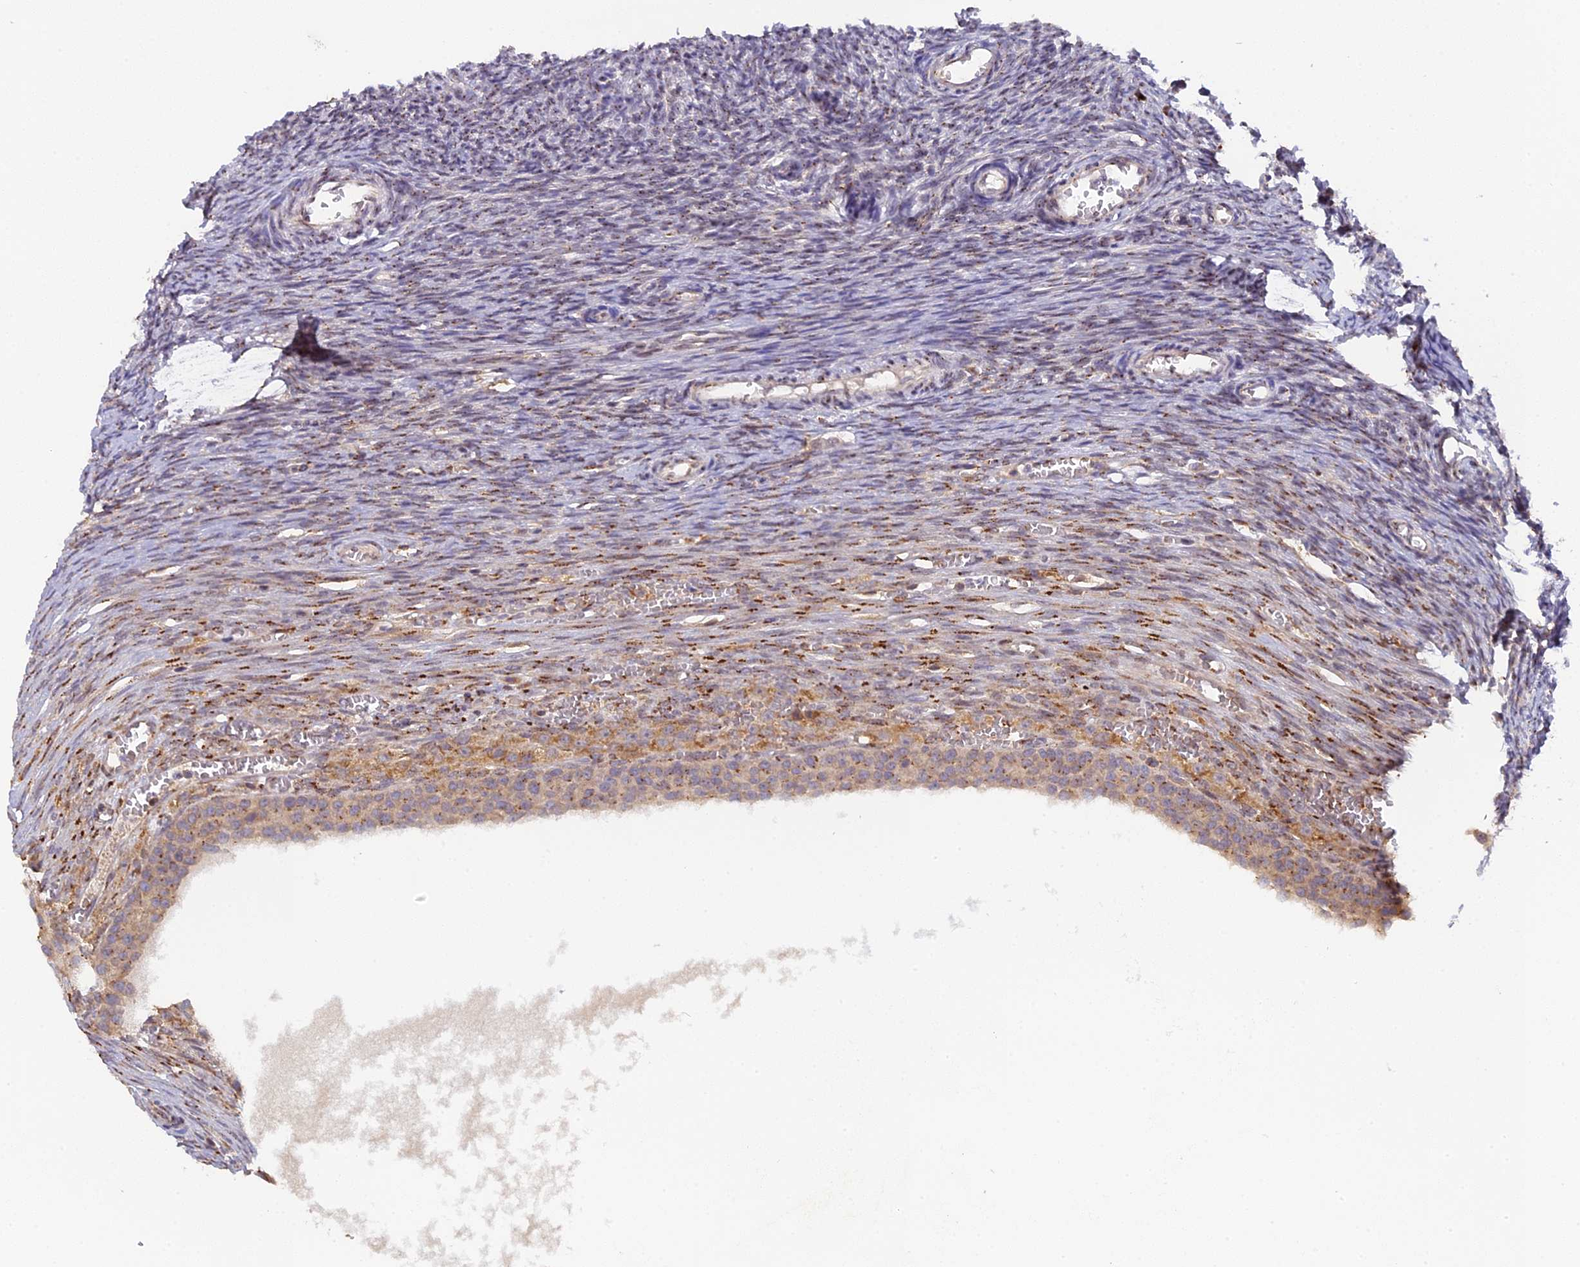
{"staining": {"intensity": "moderate", "quantity": "25%-75%", "location": "cytoplasmic/membranous"}, "tissue": "ovary", "cell_type": "Ovarian stroma cells", "image_type": "normal", "snomed": [{"axis": "morphology", "description": "Normal tissue, NOS"}, {"axis": "topography", "description": "Ovary"}], "caption": "This image reveals unremarkable ovary stained with IHC to label a protein in brown. The cytoplasmic/membranous of ovarian stroma cells show moderate positivity for the protein. Nuclei are counter-stained blue.", "gene": "SNX17", "patient": {"sex": "female", "age": 44}}